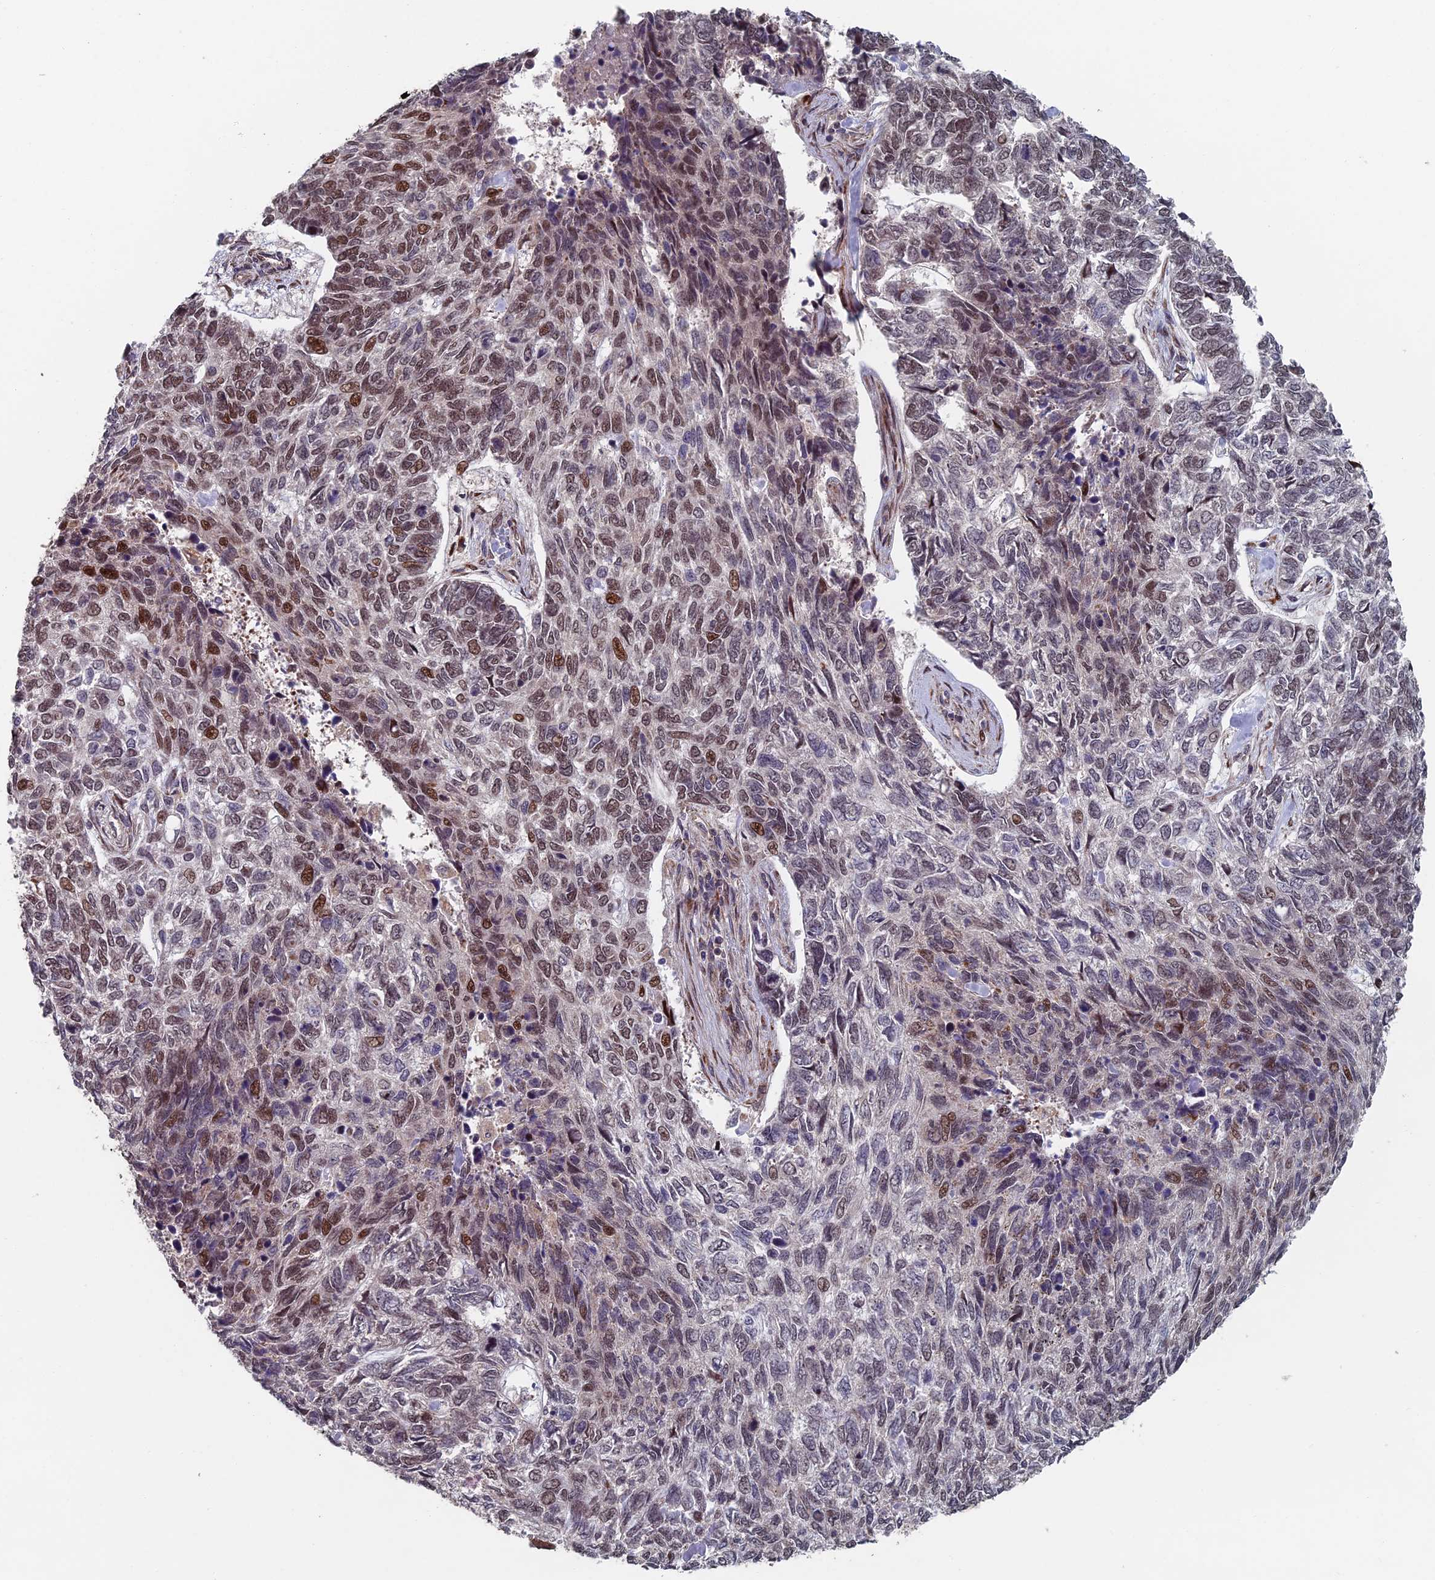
{"staining": {"intensity": "moderate", "quantity": "25%-75%", "location": "nuclear"}, "tissue": "skin cancer", "cell_type": "Tumor cells", "image_type": "cancer", "snomed": [{"axis": "morphology", "description": "Basal cell carcinoma"}, {"axis": "topography", "description": "Skin"}], "caption": "IHC (DAB) staining of human skin cancer (basal cell carcinoma) demonstrates moderate nuclear protein positivity in about 25%-75% of tumor cells.", "gene": "GTF2IRD1", "patient": {"sex": "female", "age": 65}}